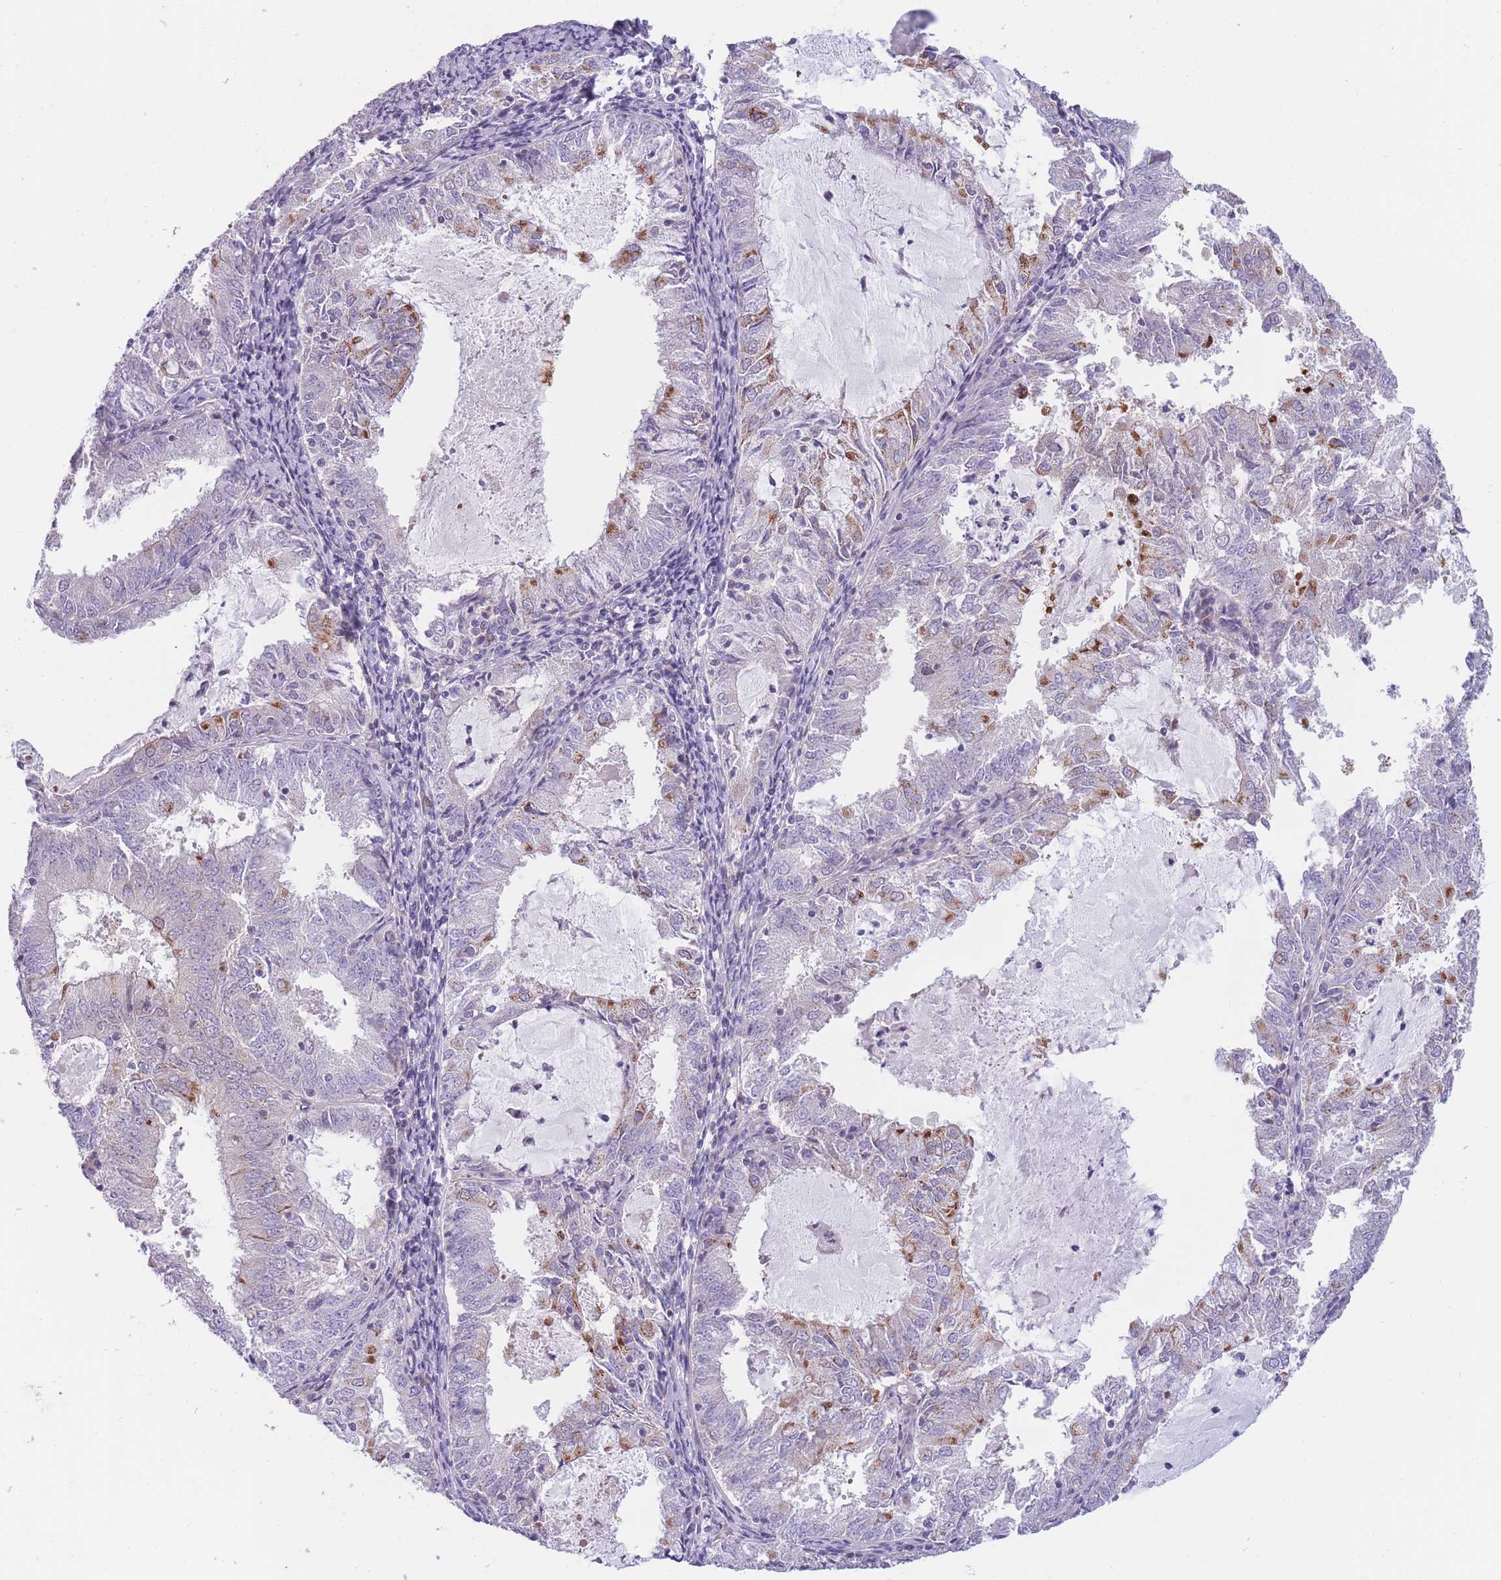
{"staining": {"intensity": "negative", "quantity": "none", "location": "none"}, "tissue": "endometrial cancer", "cell_type": "Tumor cells", "image_type": "cancer", "snomed": [{"axis": "morphology", "description": "Adenocarcinoma, NOS"}, {"axis": "topography", "description": "Endometrium"}], "caption": "Endometrial cancer (adenocarcinoma) stained for a protein using immunohistochemistry displays no expression tumor cells.", "gene": "PDE4A", "patient": {"sex": "female", "age": 57}}